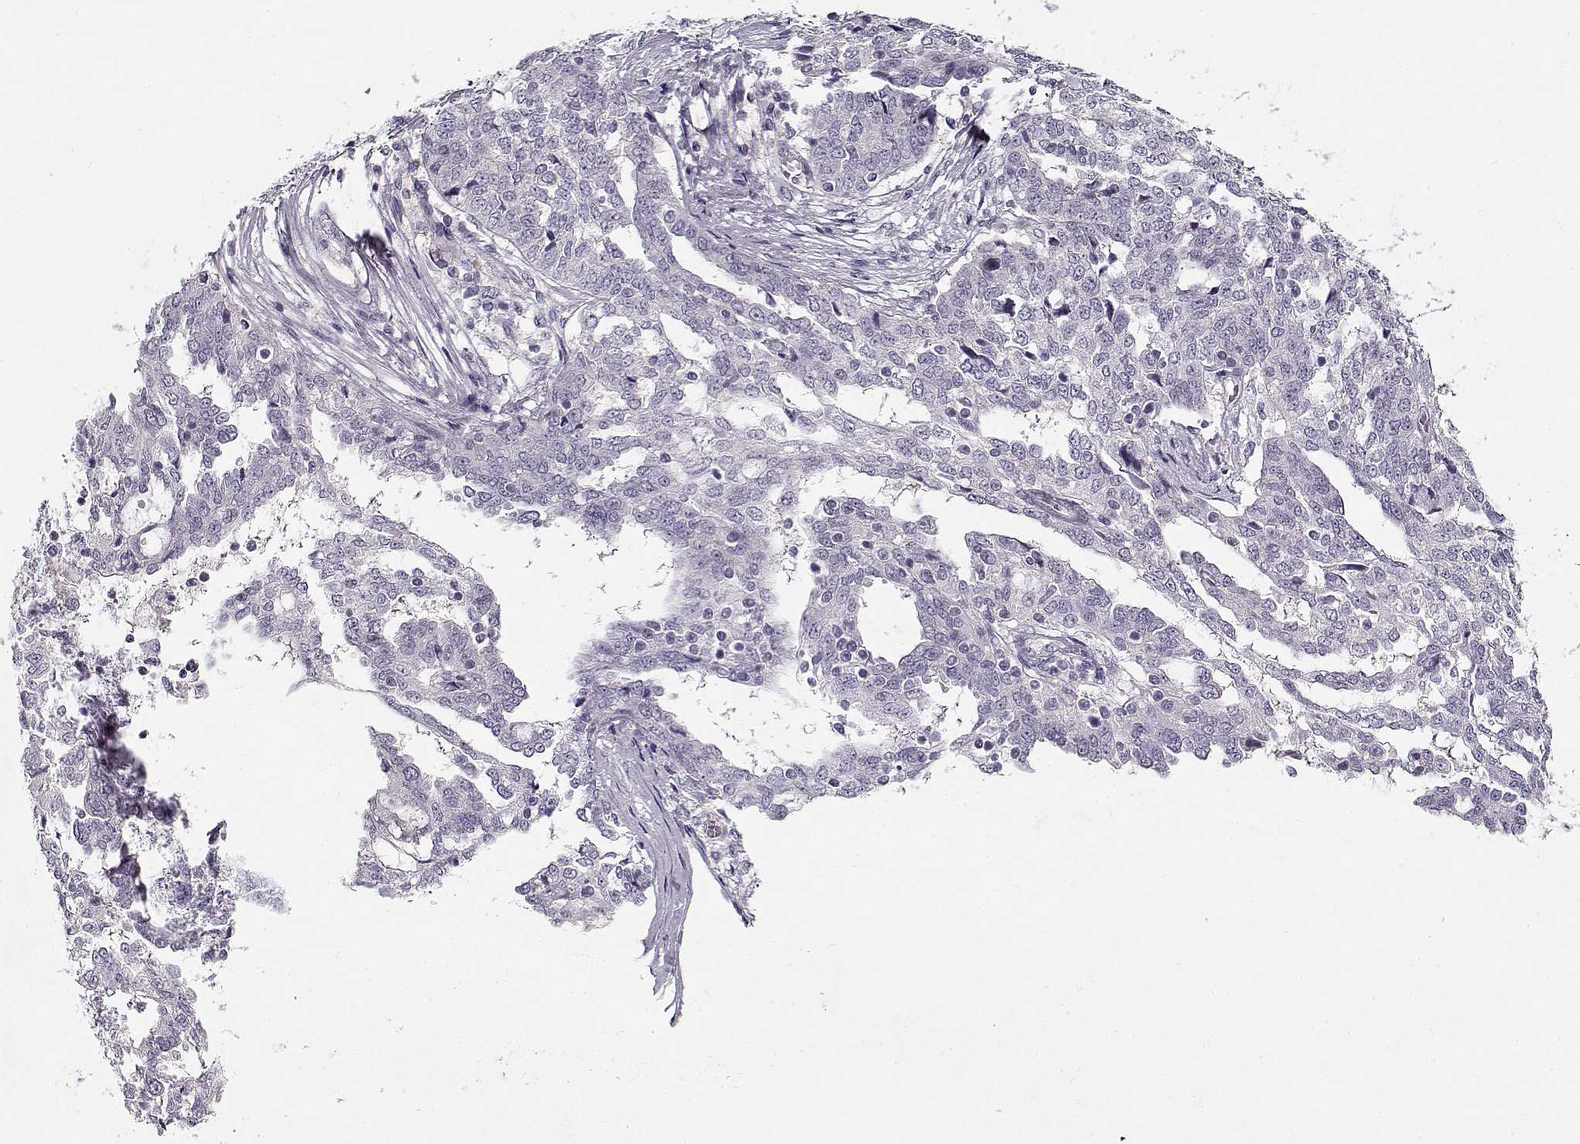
{"staining": {"intensity": "negative", "quantity": "none", "location": "none"}, "tissue": "ovarian cancer", "cell_type": "Tumor cells", "image_type": "cancer", "snomed": [{"axis": "morphology", "description": "Cystadenocarcinoma, serous, NOS"}, {"axis": "topography", "description": "Ovary"}], "caption": "Immunohistochemistry (IHC) photomicrograph of neoplastic tissue: ovarian serous cystadenocarcinoma stained with DAB demonstrates no significant protein positivity in tumor cells. (DAB immunohistochemistry visualized using brightfield microscopy, high magnification).", "gene": "CCDC136", "patient": {"sex": "female", "age": 67}}